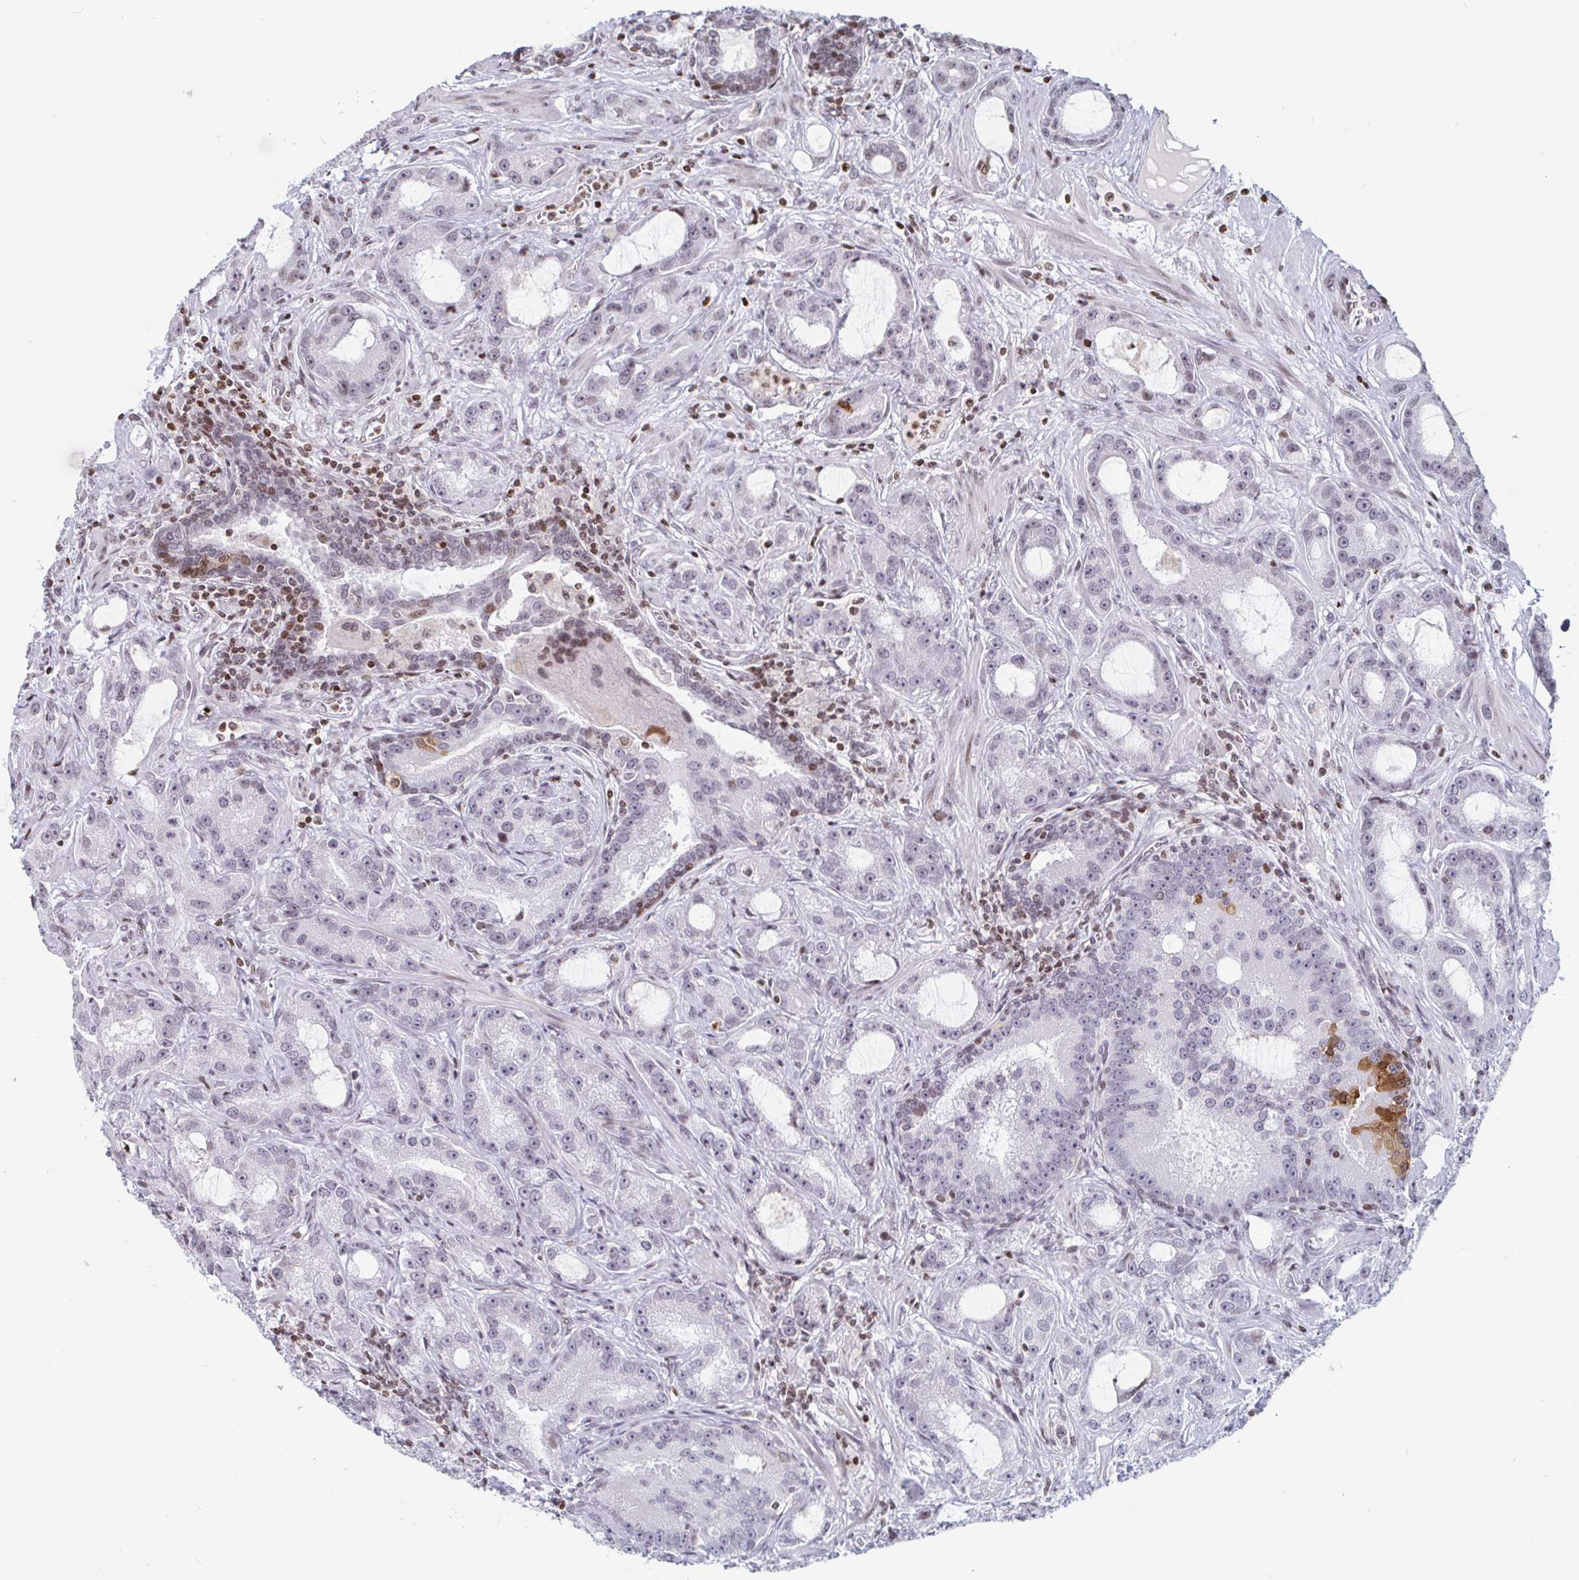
{"staining": {"intensity": "negative", "quantity": "none", "location": "none"}, "tissue": "prostate cancer", "cell_type": "Tumor cells", "image_type": "cancer", "snomed": [{"axis": "morphology", "description": "Adenocarcinoma, High grade"}, {"axis": "topography", "description": "Prostate"}], "caption": "The immunohistochemistry photomicrograph has no significant staining in tumor cells of prostate cancer tissue.", "gene": "HOXC10", "patient": {"sex": "male", "age": 65}}